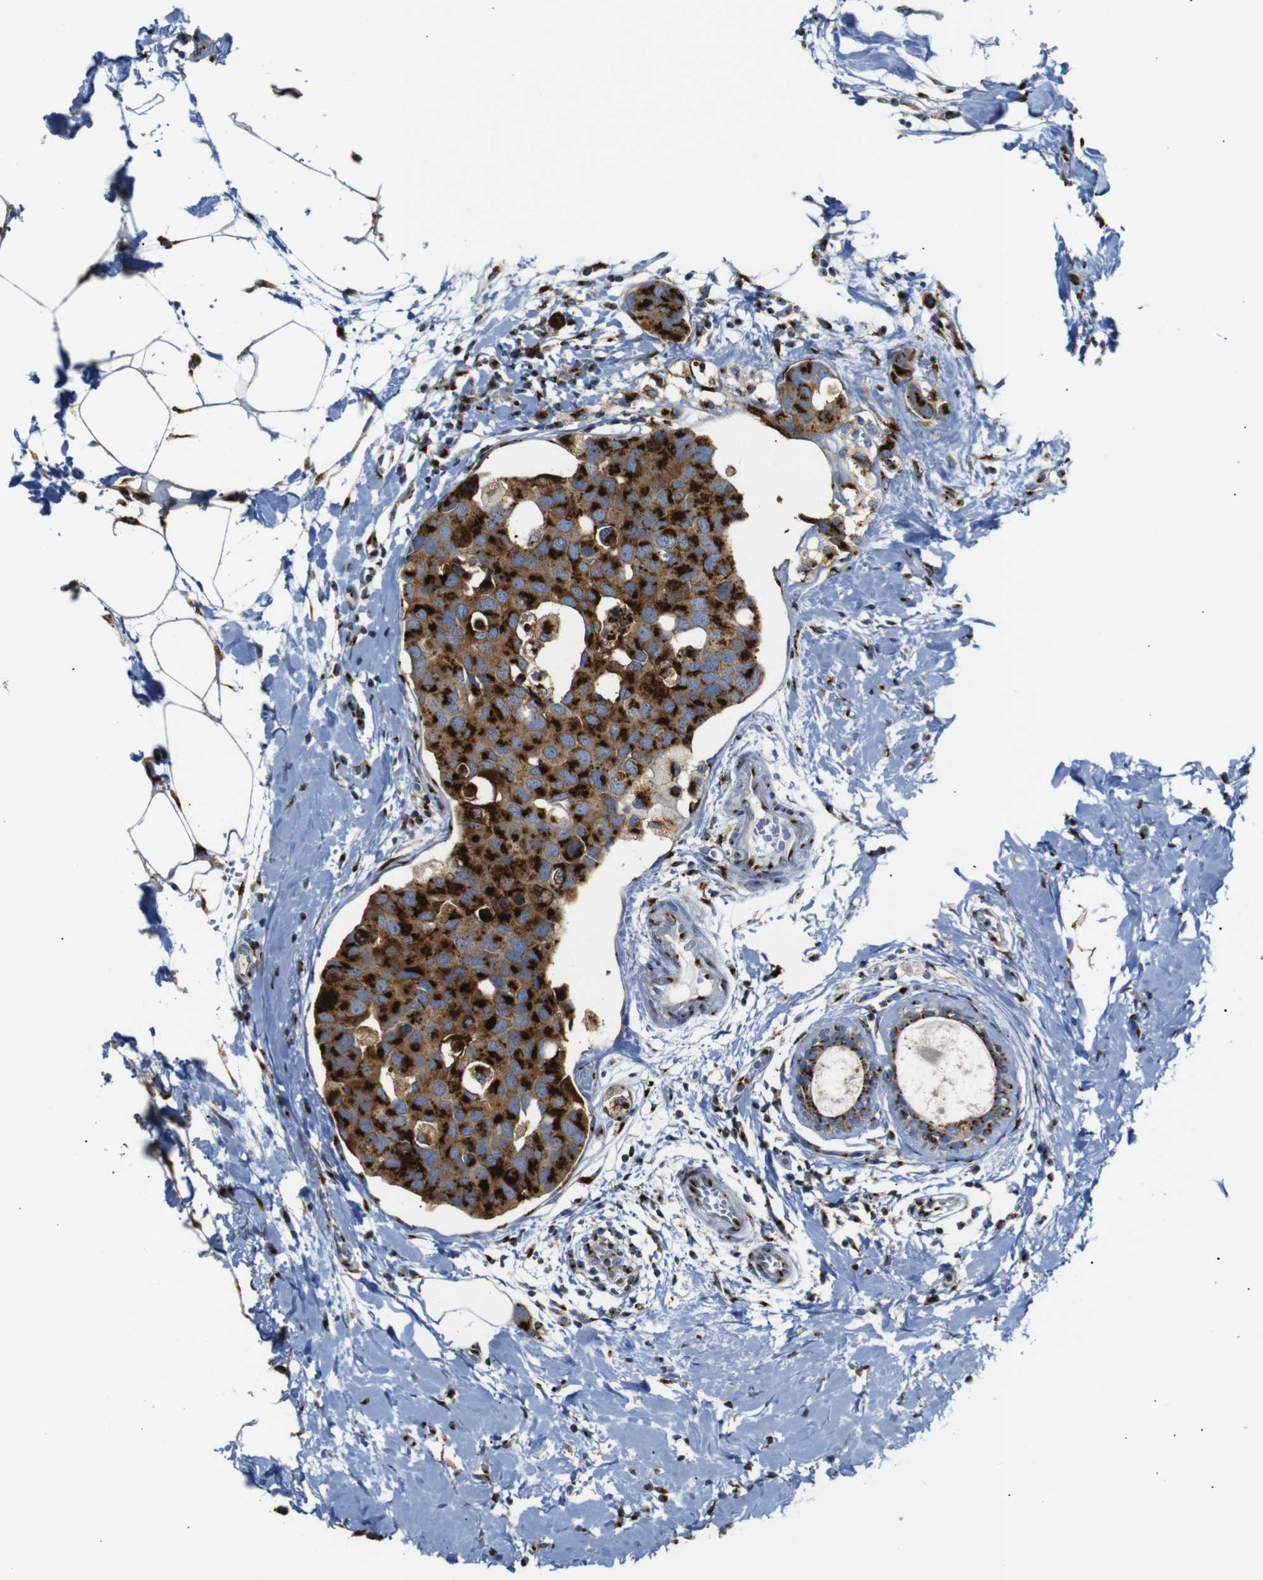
{"staining": {"intensity": "strong", "quantity": ">75%", "location": "cytoplasmic/membranous"}, "tissue": "breast cancer", "cell_type": "Tumor cells", "image_type": "cancer", "snomed": [{"axis": "morphology", "description": "Normal tissue, NOS"}, {"axis": "morphology", "description": "Duct carcinoma"}, {"axis": "topography", "description": "Breast"}], "caption": "Breast cancer (invasive ductal carcinoma) stained with DAB immunohistochemistry (IHC) displays high levels of strong cytoplasmic/membranous positivity in about >75% of tumor cells.", "gene": "TGOLN2", "patient": {"sex": "female", "age": 50}}